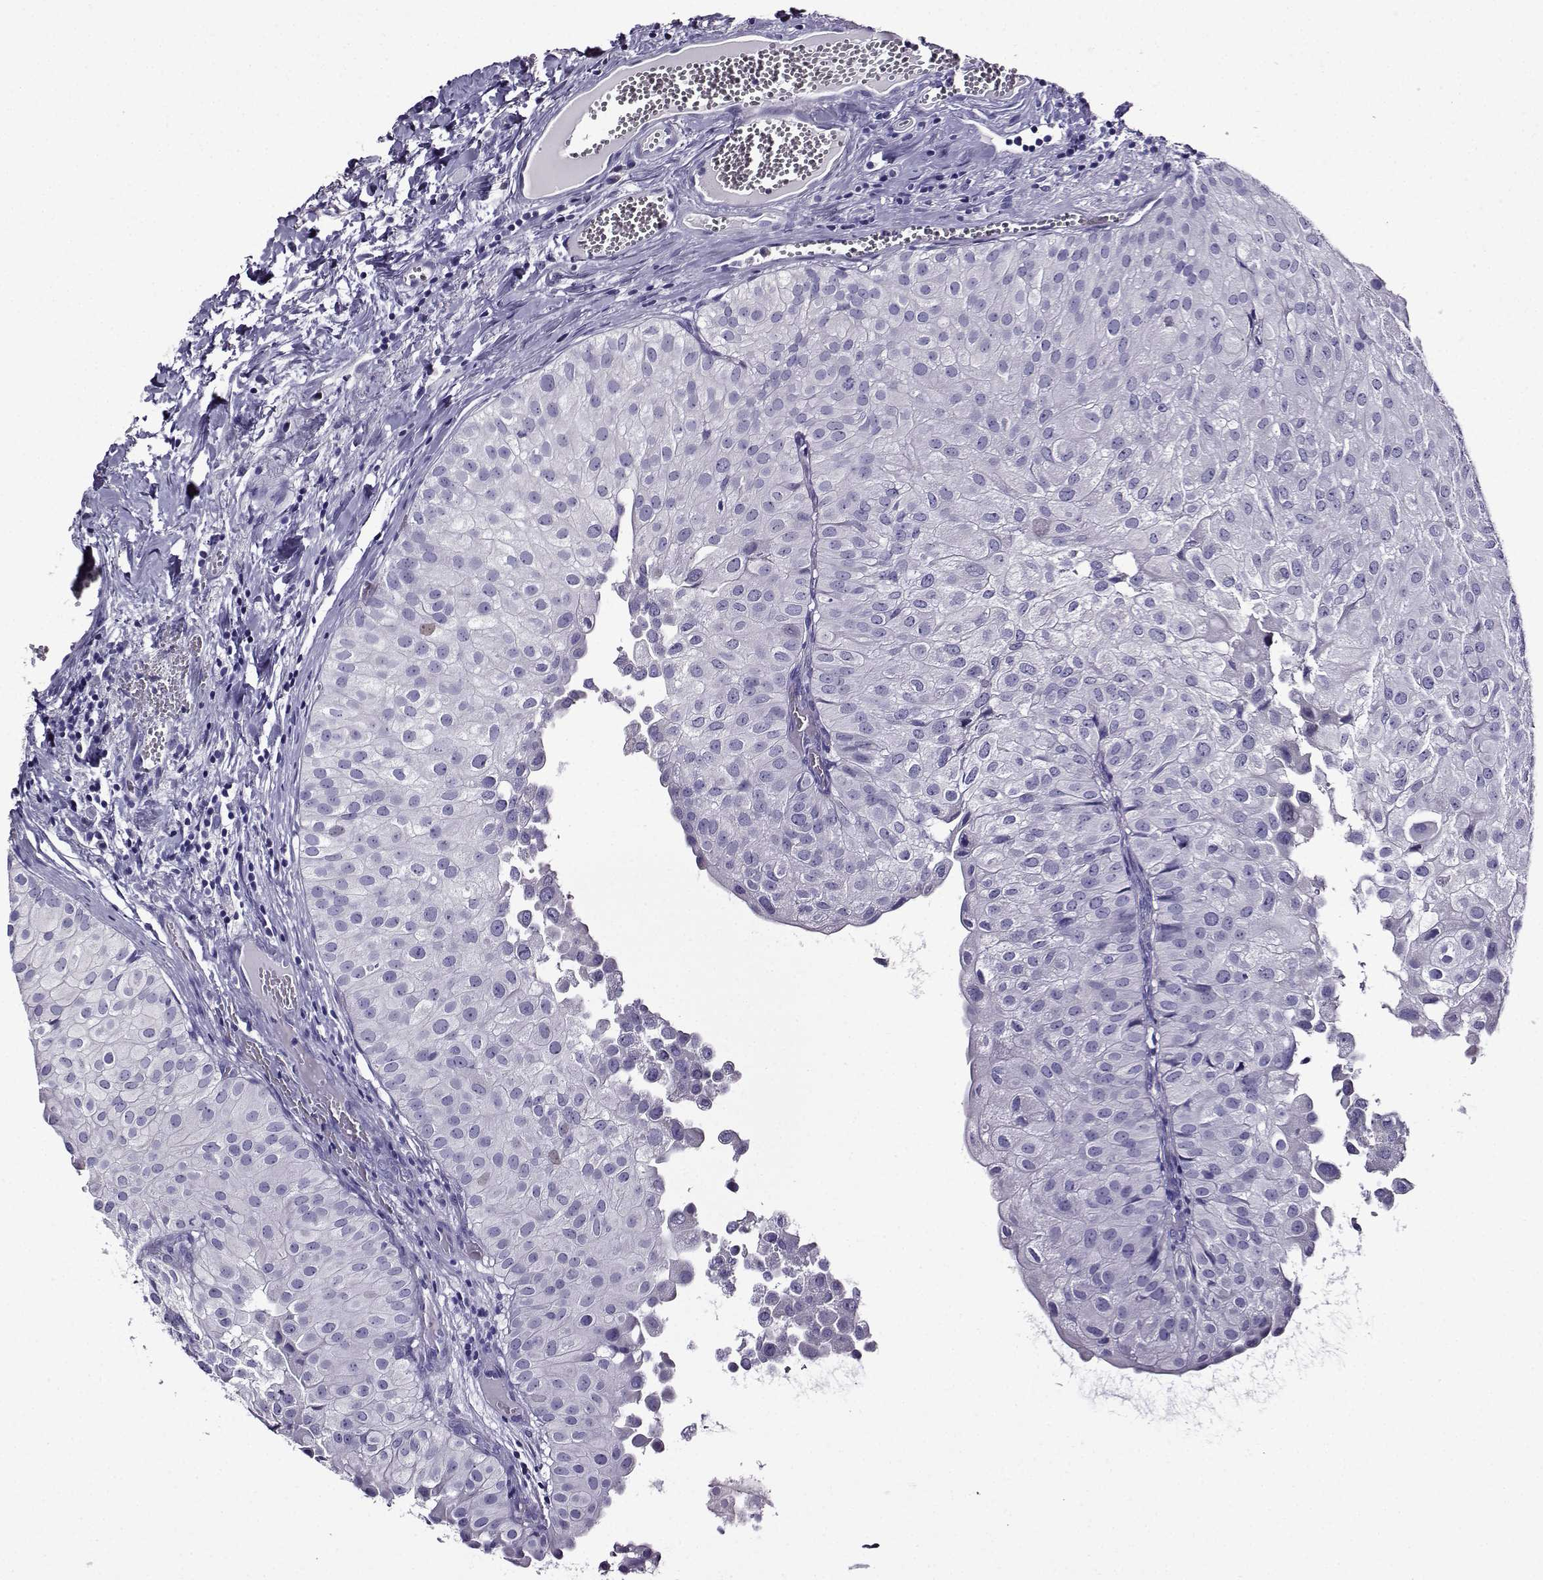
{"staining": {"intensity": "negative", "quantity": "none", "location": "none"}, "tissue": "urothelial cancer", "cell_type": "Tumor cells", "image_type": "cancer", "snomed": [{"axis": "morphology", "description": "Urothelial carcinoma, Low grade"}, {"axis": "topography", "description": "Urinary bladder"}], "caption": "DAB immunohistochemical staining of human urothelial cancer displays no significant expression in tumor cells. (Brightfield microscopy of DAB IHC at high magnification).", "gene": "TMEM266", "patient": {"sex": "female", "age": 78}}